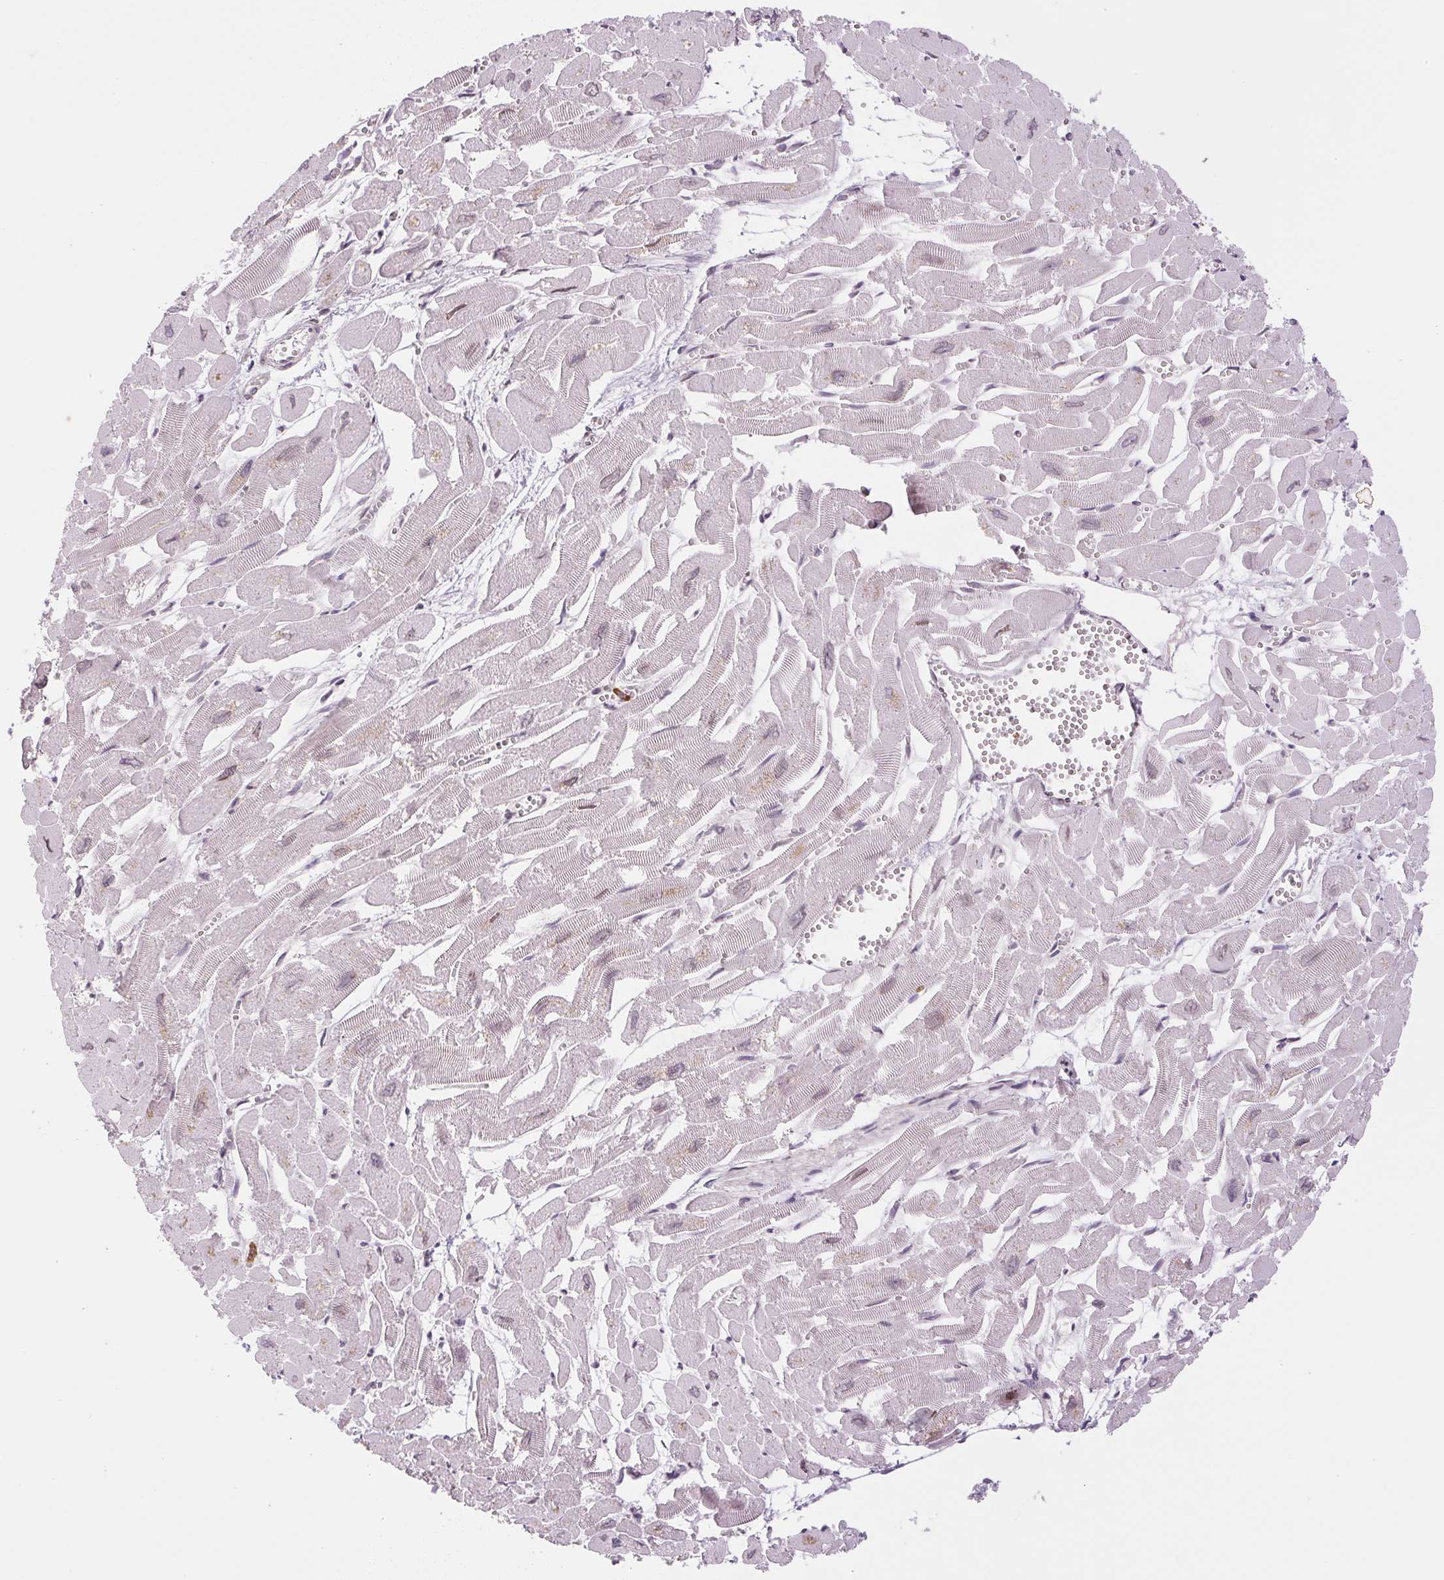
{"staining": {"intensity": "weak", "quantity": "<25%", "location": "nuclear"}, "tissue": "heart muscle", "cell_type": "Cardiomyocytes", "image_type": "normal", "snomed": [{"axis": "morphology", "description": "Normal tissue, NOS"}, {"axis": "topography", "description": "Heart"}], "caption": "DAB (3,3'-diaminobenzidine) immunohistochemical staining of unremarkable human heart muscle demonstrates no significant staining in cardiomyocytes.", "gene": "SGF29", "patient": {"sex": "male", "age": 54}}